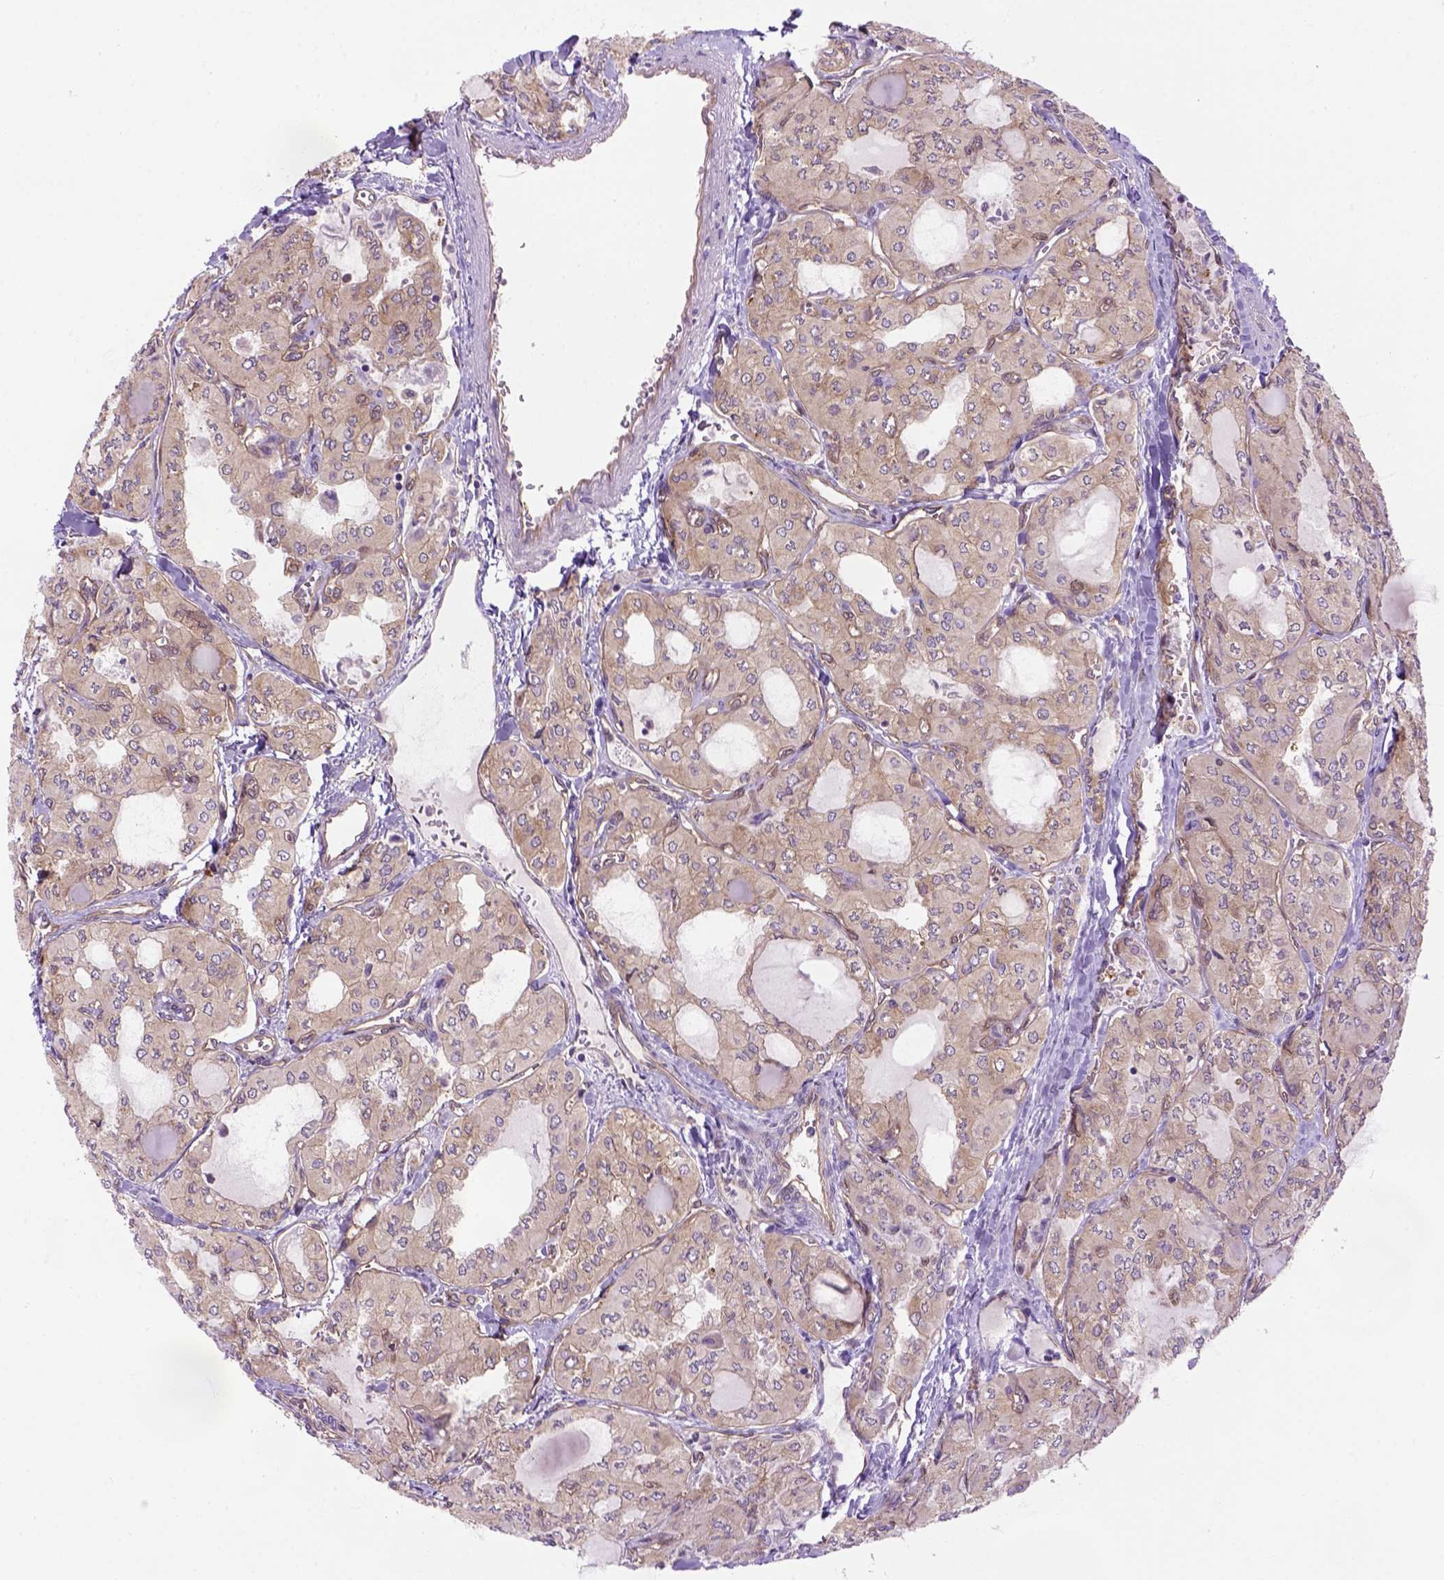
{"staining": {"intensity": "weak", "quantity": ">75%", "location": "cytoplasmic/membranous"}, "tissue": "thyroid cancer", "cell_type": "Tumor cells", "image_type": "cancer", "snomed": [{"axis": "morphology", "description": "Papillary adenocarcinoma, NOS"}, {"axis": "topography", "description": "Thyroid gland"}], "caption": "The immunohistochemical stain highlights weak cytoplasmic/membranous staining in tumor cells of thyroid cancer tissue.", "gene": "CASKIN2", "patient": {"sex": "male", "age": 20}}